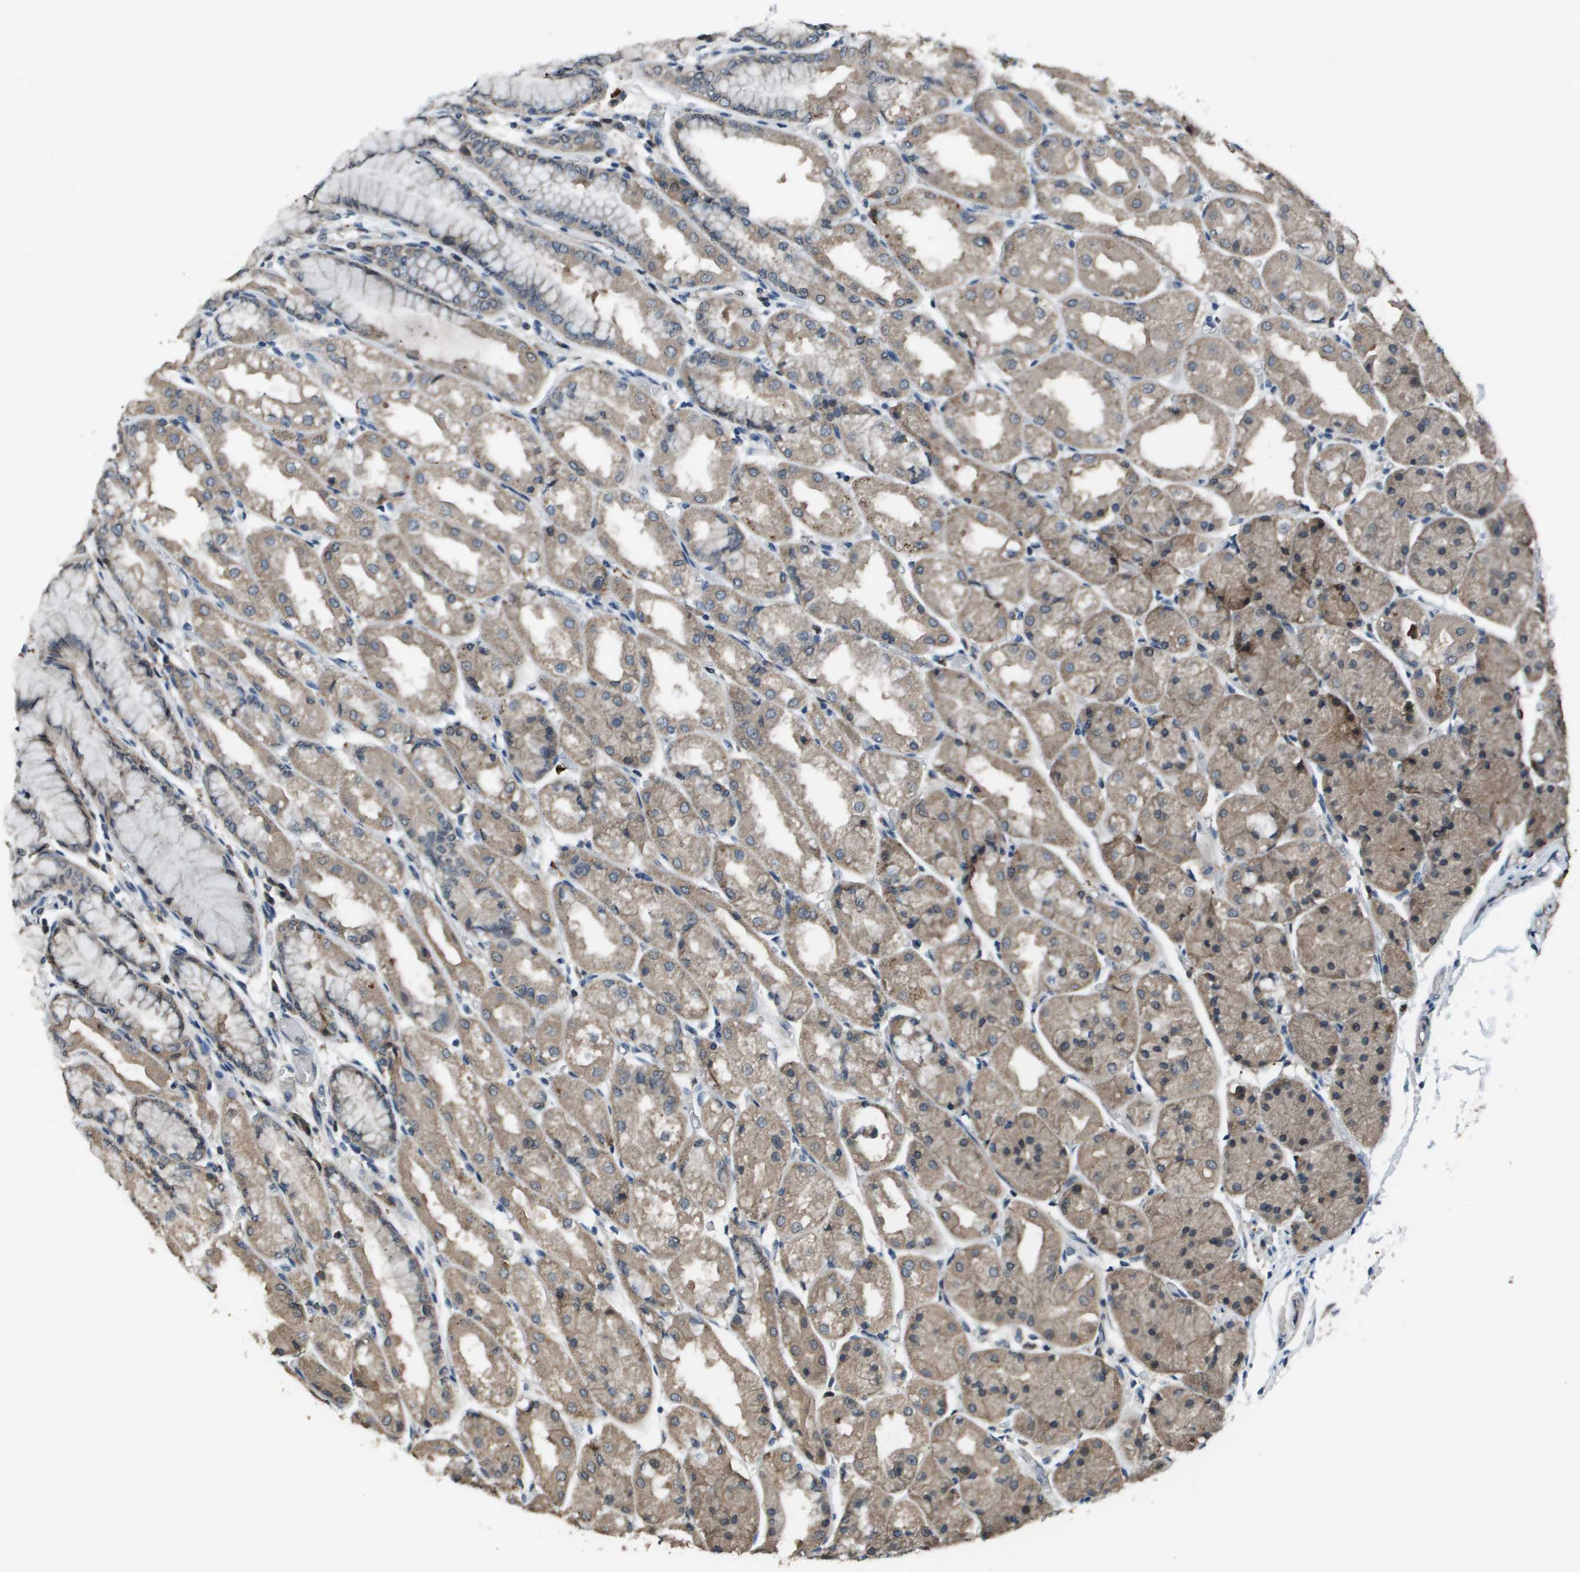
{"staining": {"intensity": "weak", "quantity": ">75%", "location": "cytoplasmic/membranous"}, "tissue": "stomach", "cell_type": "Glandular cells", "image_type": "normal", "snomed": [{"axis": "morphology", "description": "Normal tissue, NOS"}, {"axis": "topography", "description": "Stomach, upper"}], "caption": "A low amount of weak cytoplasmic/membranous expression is seen in about >75% of glandular cells in benign stomach. (DAB = brown stain, brightfield microscopy at high magnification).", "gene": "GOSR2", "patient": {"sex": "male", "age": 72}}